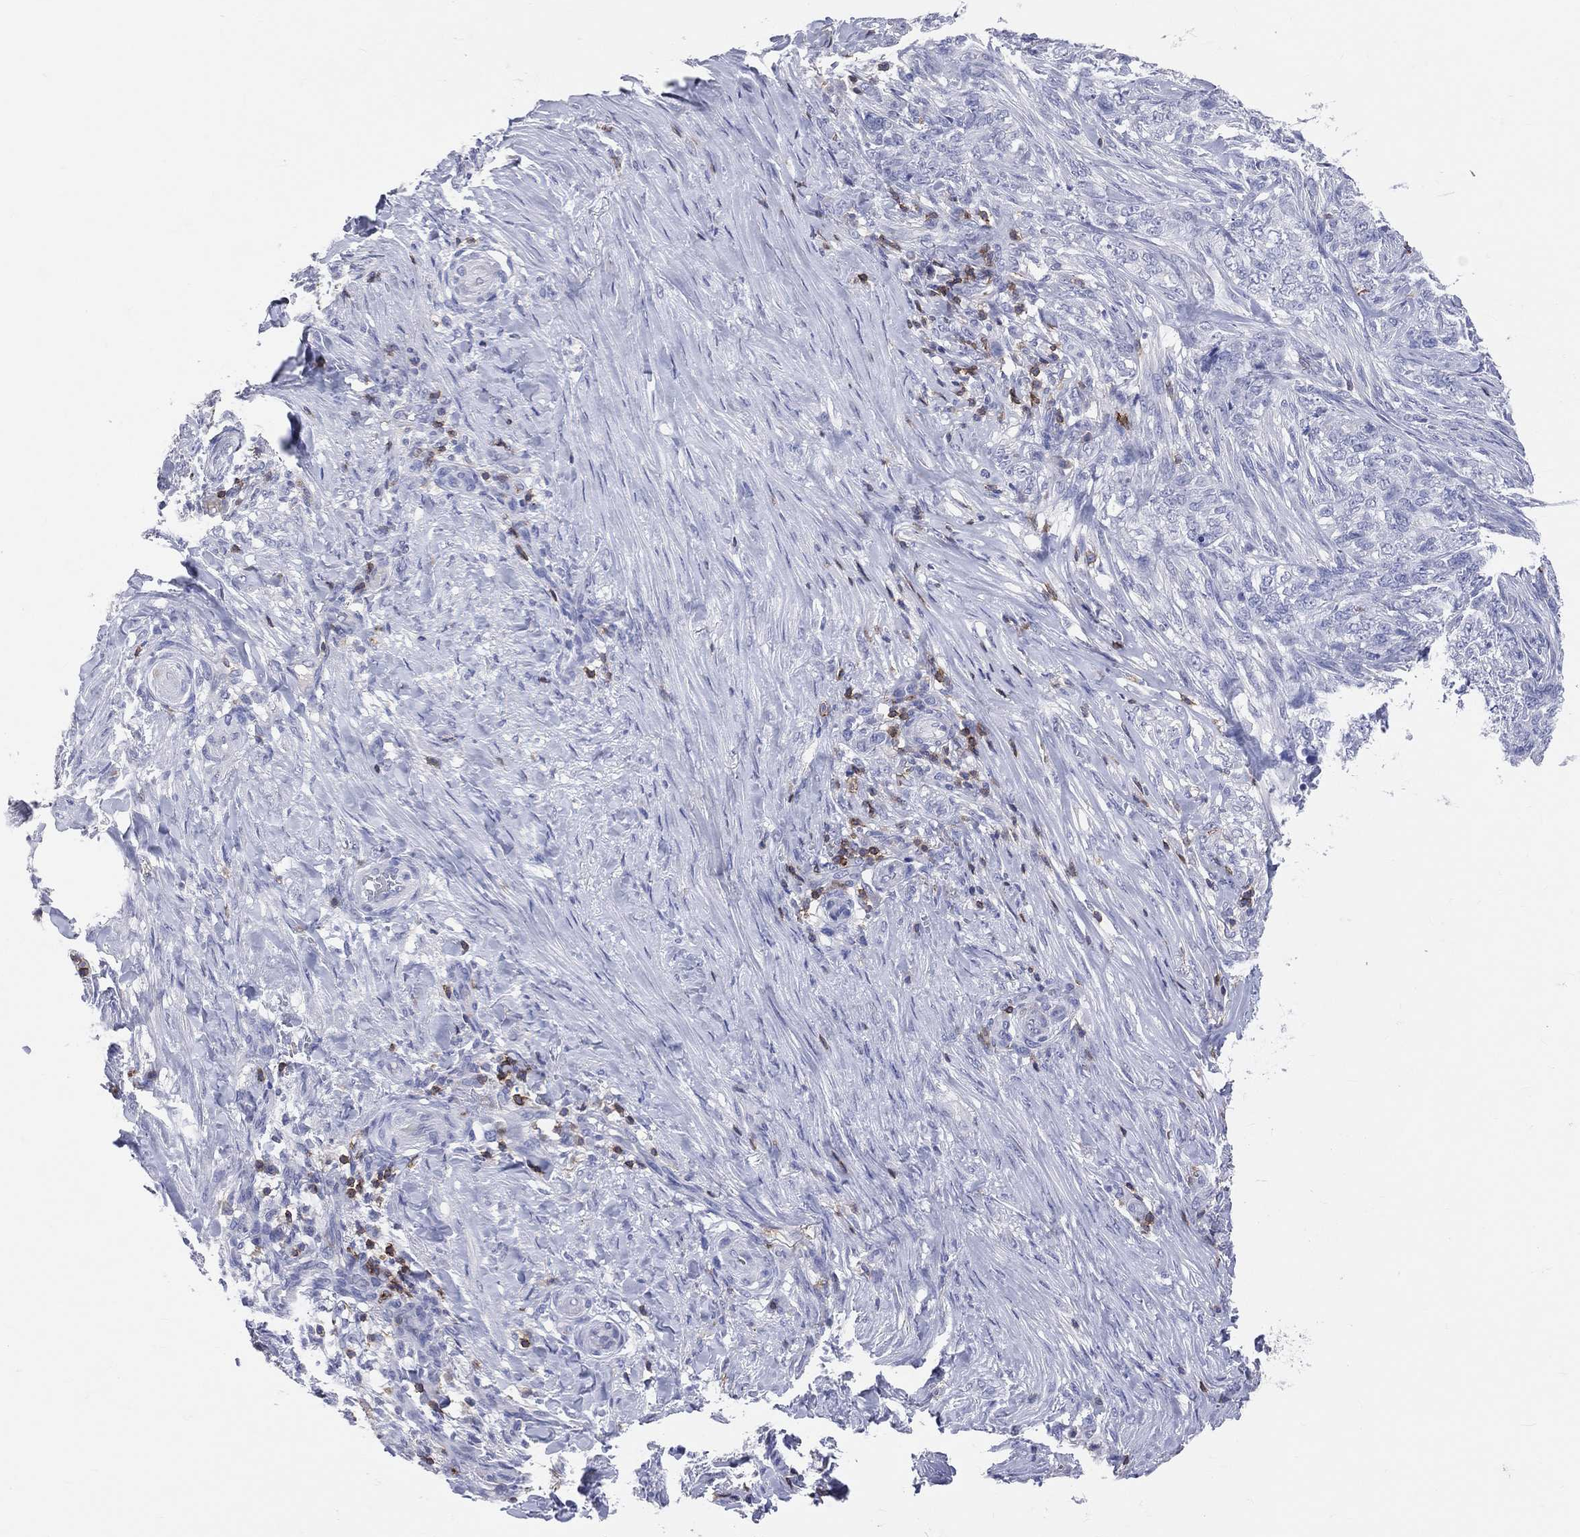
{"staining": {"intensity": "negative", "quantity": "none", "location": "none"}, "tissue": "skin cancer", "cell_type": "Tumor cells", "image_type": "cancer", "snomed": [{"axis": "morphology", "description": "Basal cell carcinoma"}, {"axis": "topography", "description": "Skin"}], "caption": "Immunohistochemical staining of human skin cancer (basal cell carcinoma) demonstrates no significant positivity in tumor cells. (Brightfield microscopy of DAB immunohistochemistry at high magnification).", "gene": "LAT", "patient": {"sex": "female", "age": 69}}